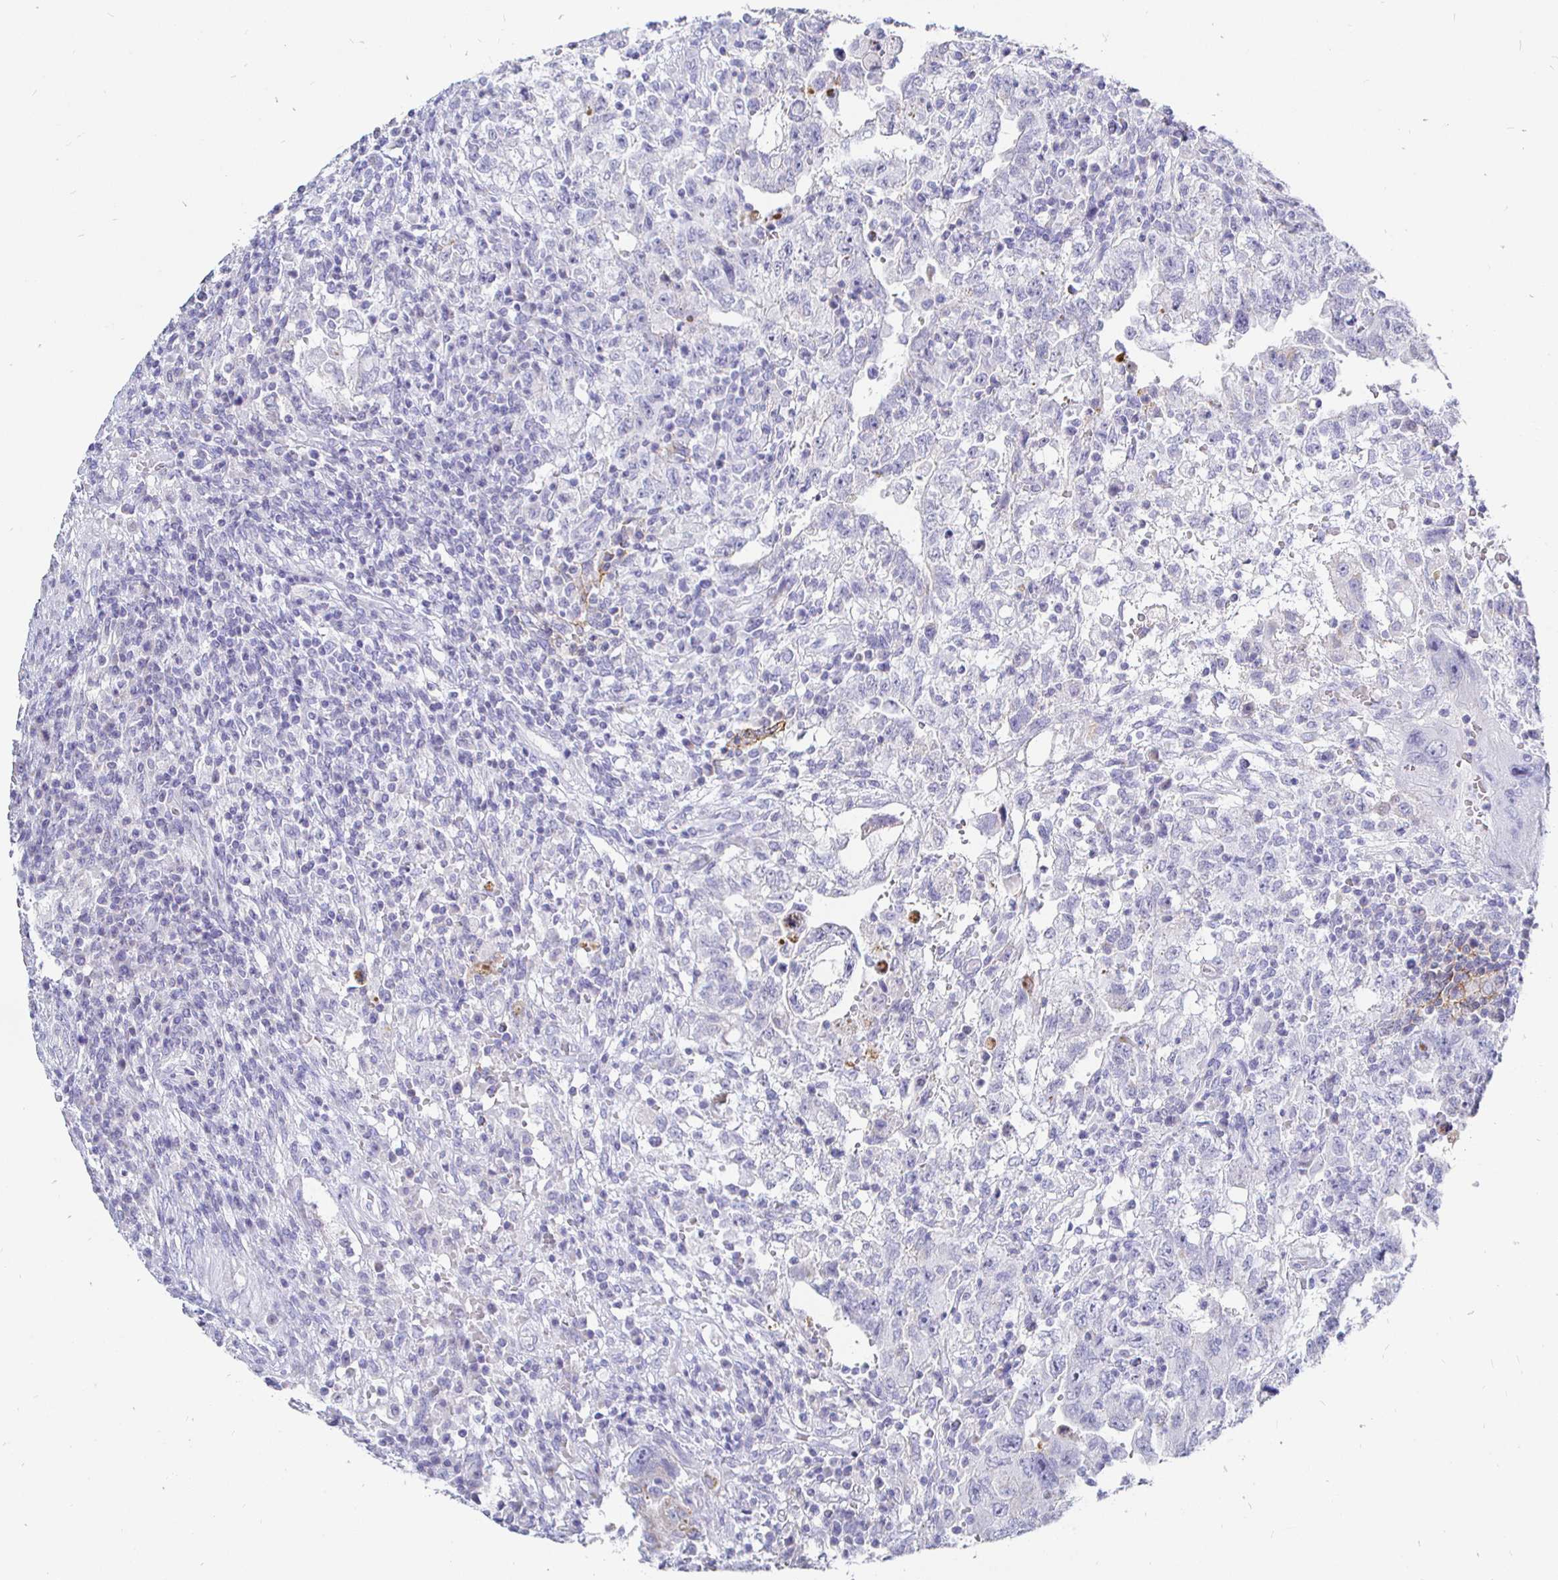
{"staining": {"intensity": "negative", "quantity": "none", "location": "none"}, "tissue": "testis cancer", "cell_type": "Tumor cells", "image_type": "cancer", "snomed": [{"axis": "morphology", "description": "Carcinoma, Embryonal, NOS"}, {"axis": "topography", "description": "Testis"}], "caption": "The micrograph exhibits no staining of tumor cells in embryonal carcinoma (testis).", "gene": "CR2", "patient": {"sex": "male", "age": 26}}